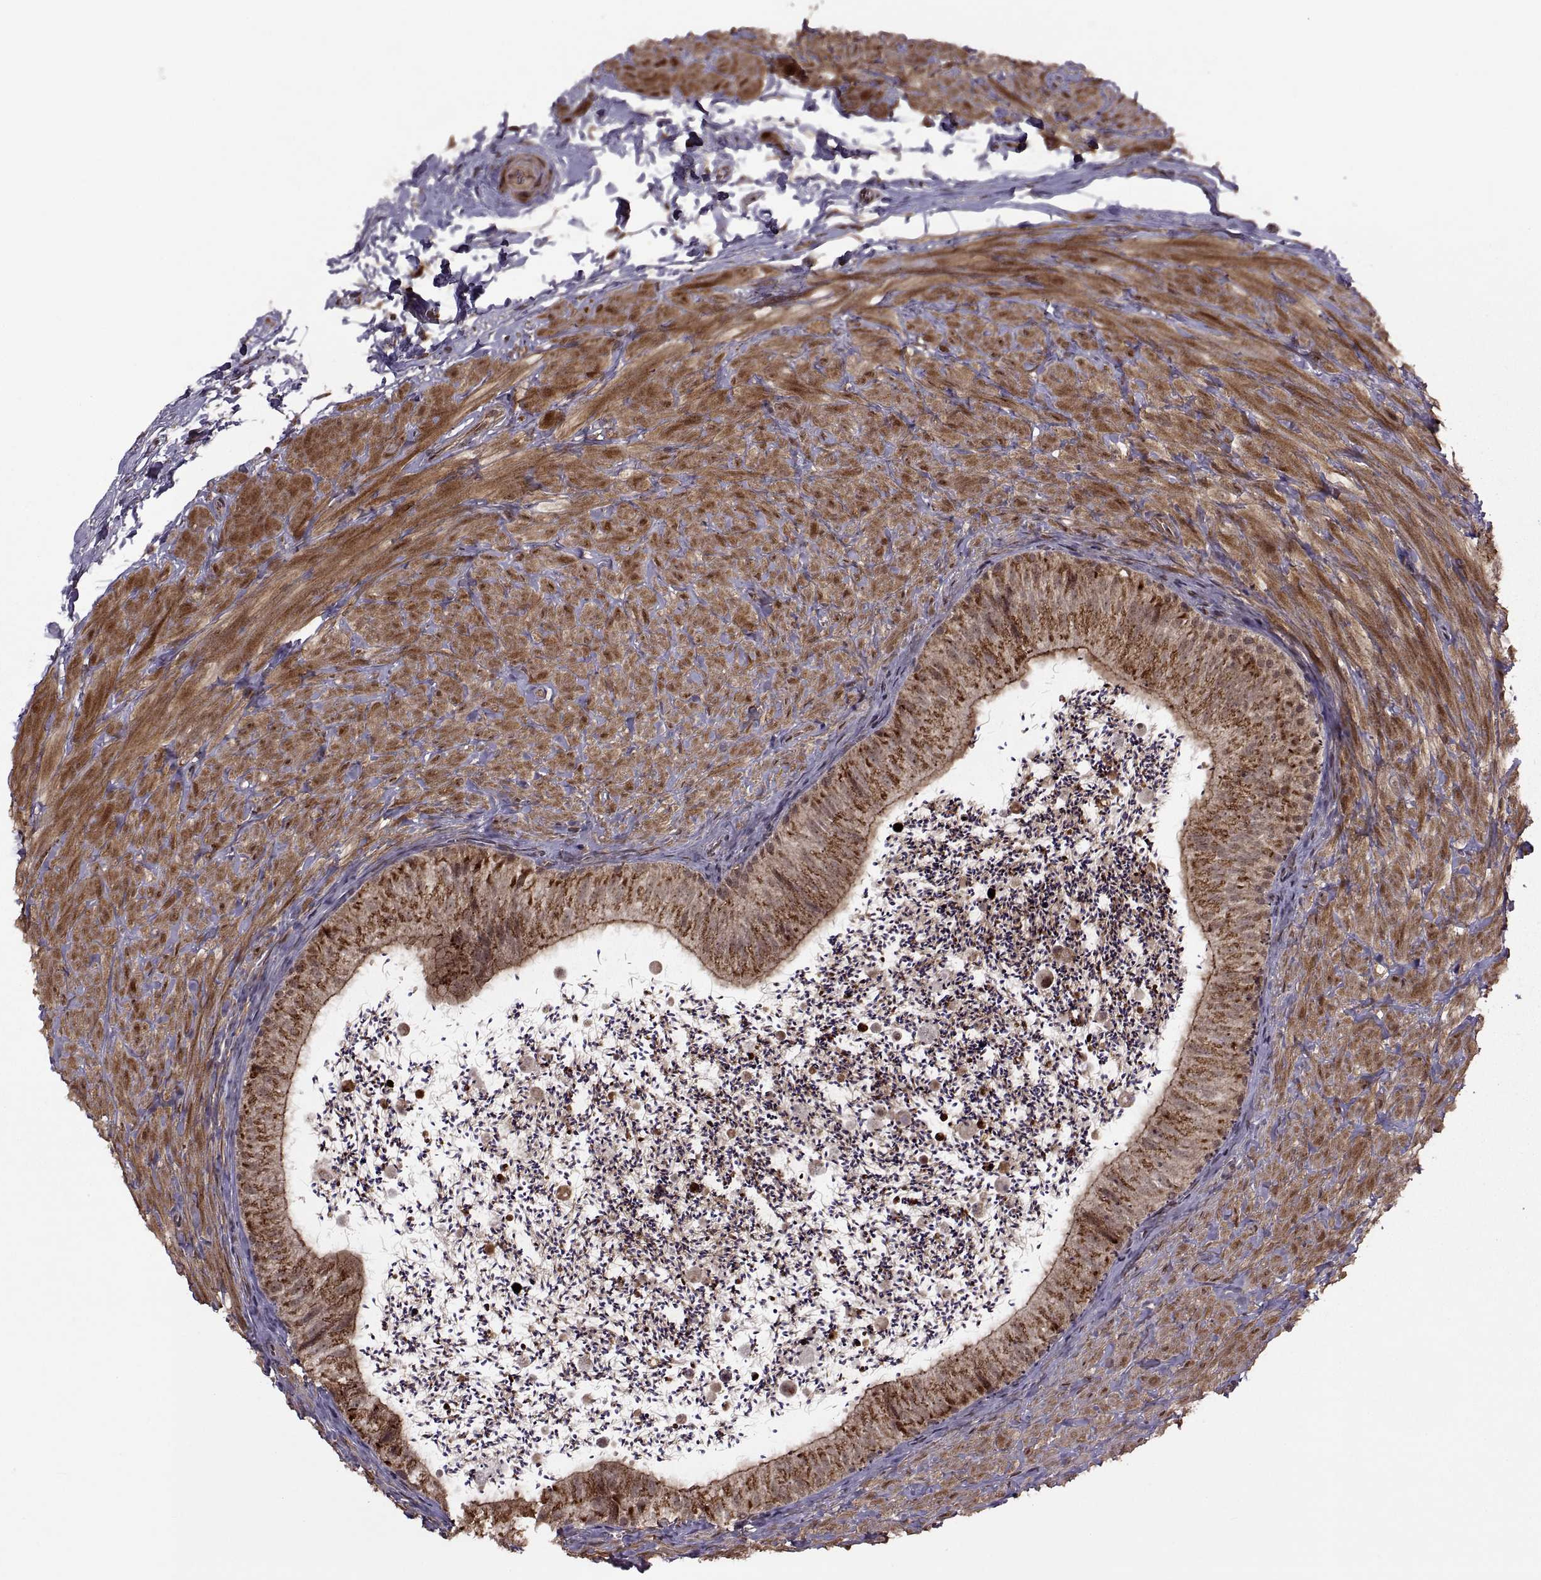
{"staining": {"intensity": "moderate", "quantity": ">75%", "location": "cytoplasmic/membranous"}, "tissue": "epididymis", "cell_type": "Glandular cells", "image_type": "normal", "snomed": [{"axis": "morphology", "description": "Normal tissue, NOS"}, {"axis": "topography", "description": "Epididymis"}], "caption": "Immunohistochemistry histopathology image of unremarkable epididymis stained for a protein (brown), which exhibits medium levels of moderate cytoplasmic/membranous staining in about >75% of glandular cells.", "gene": "PTOV1", "patient": {"sex": "male", "age": 32}}